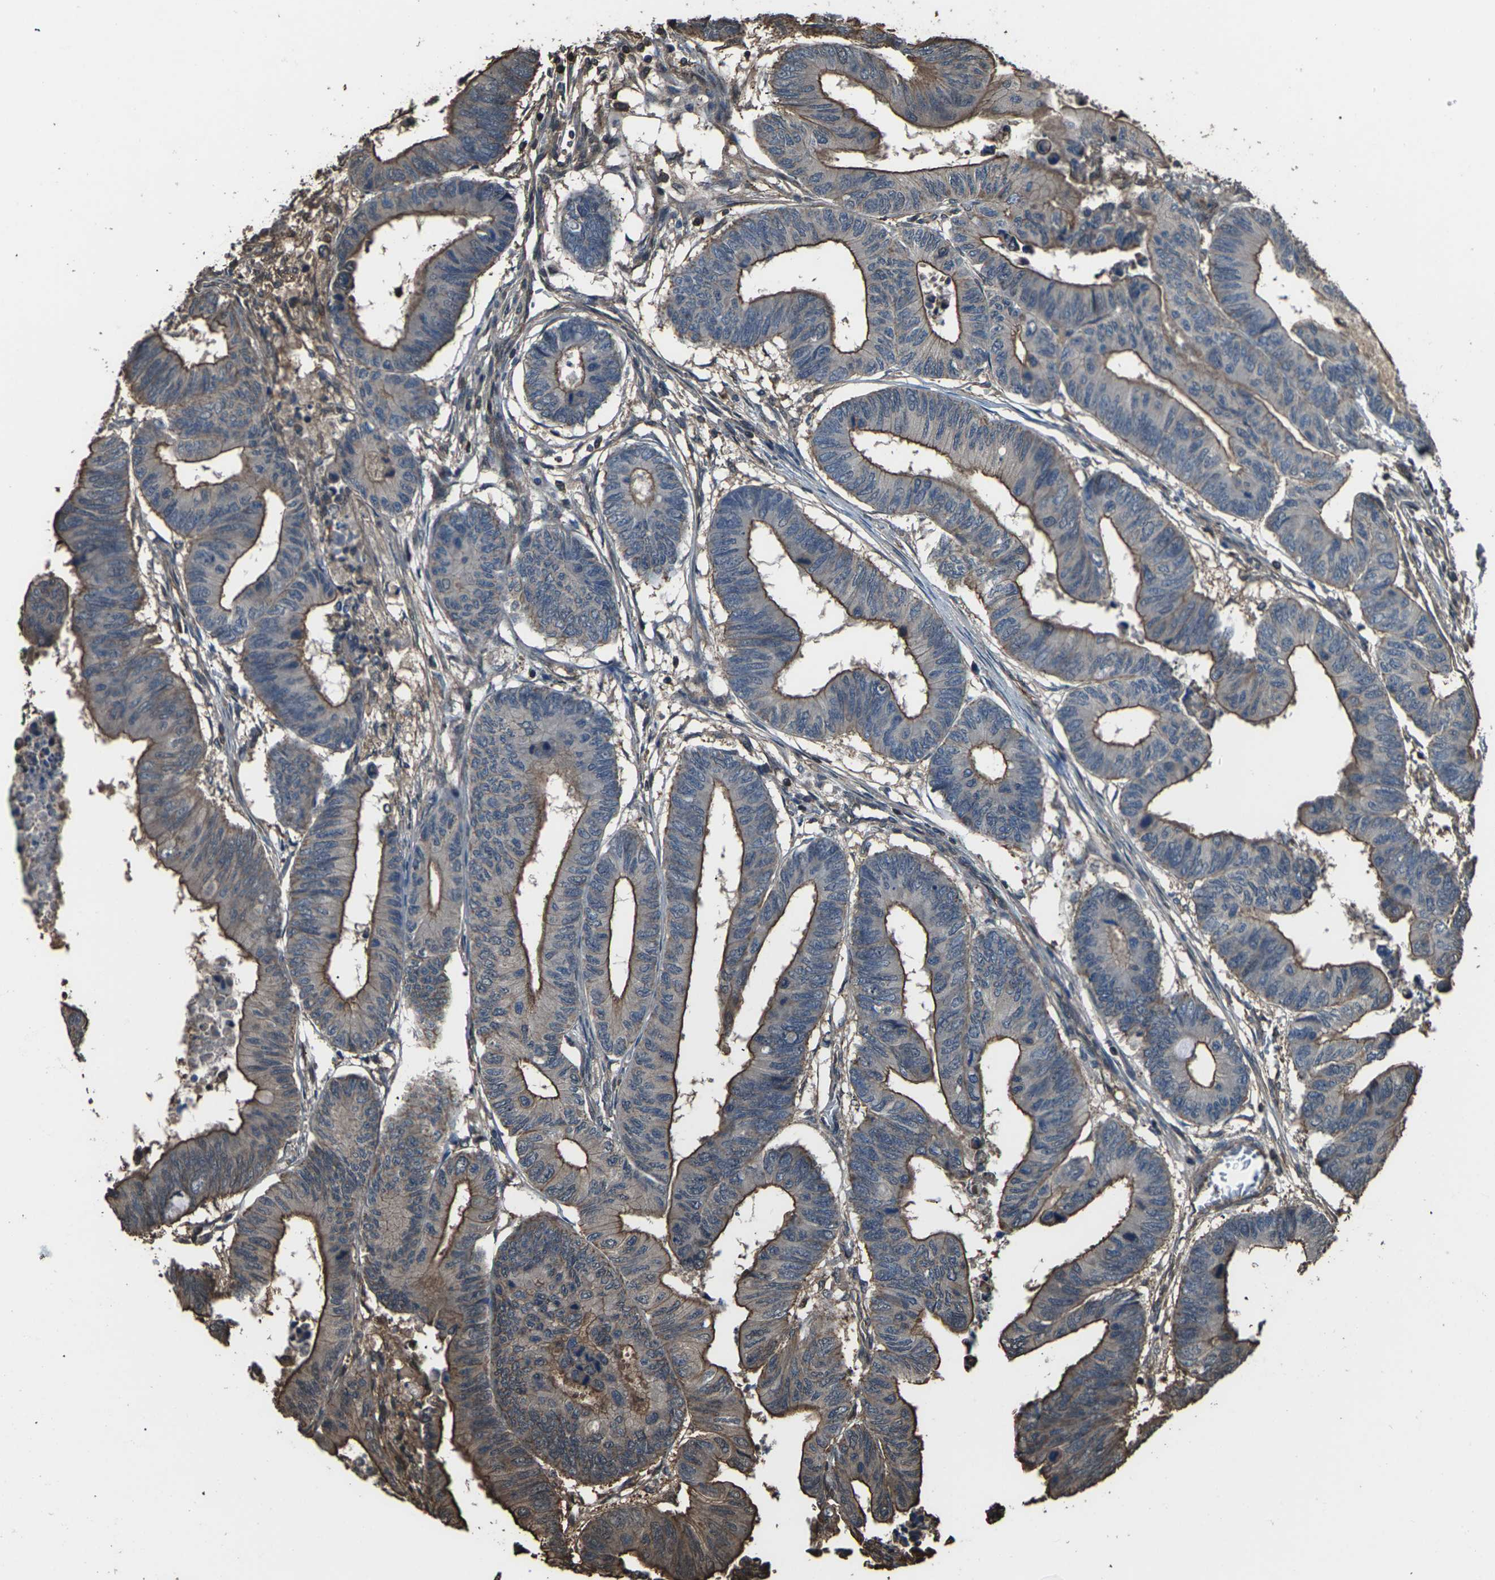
{"staining": {"intensity": "strong", "quantity": "25%-75%", "location": "cytoplasmic/membranous"}, "tissue": "colorectal cancer", "cell_type": "Tumor cells", "image_type": "cancer", "snomed": [{"axis": "morphology", "description": "Normal tissue, NOS"}, {"axis": "morphology", "description": "Adenocarcinoma, NOS"}, {"axis": "topography", "description": "Rectum"}, {"axis": "topography", "description": "Peripheral nerve tissue"}], "caption": "Brown immunohistochemical staining in human colorectal cancer (adenocarcinoma) demonstrates strong cytoplasmic/membranous staining in about 25%-75% of tumor cells. (Stains: DAB in brown, nuclei in blue, Microscopy: brightfield microscopy at high magnification).", "gene": "DHPS", "patient": {"sex": "male", "age": 92}}